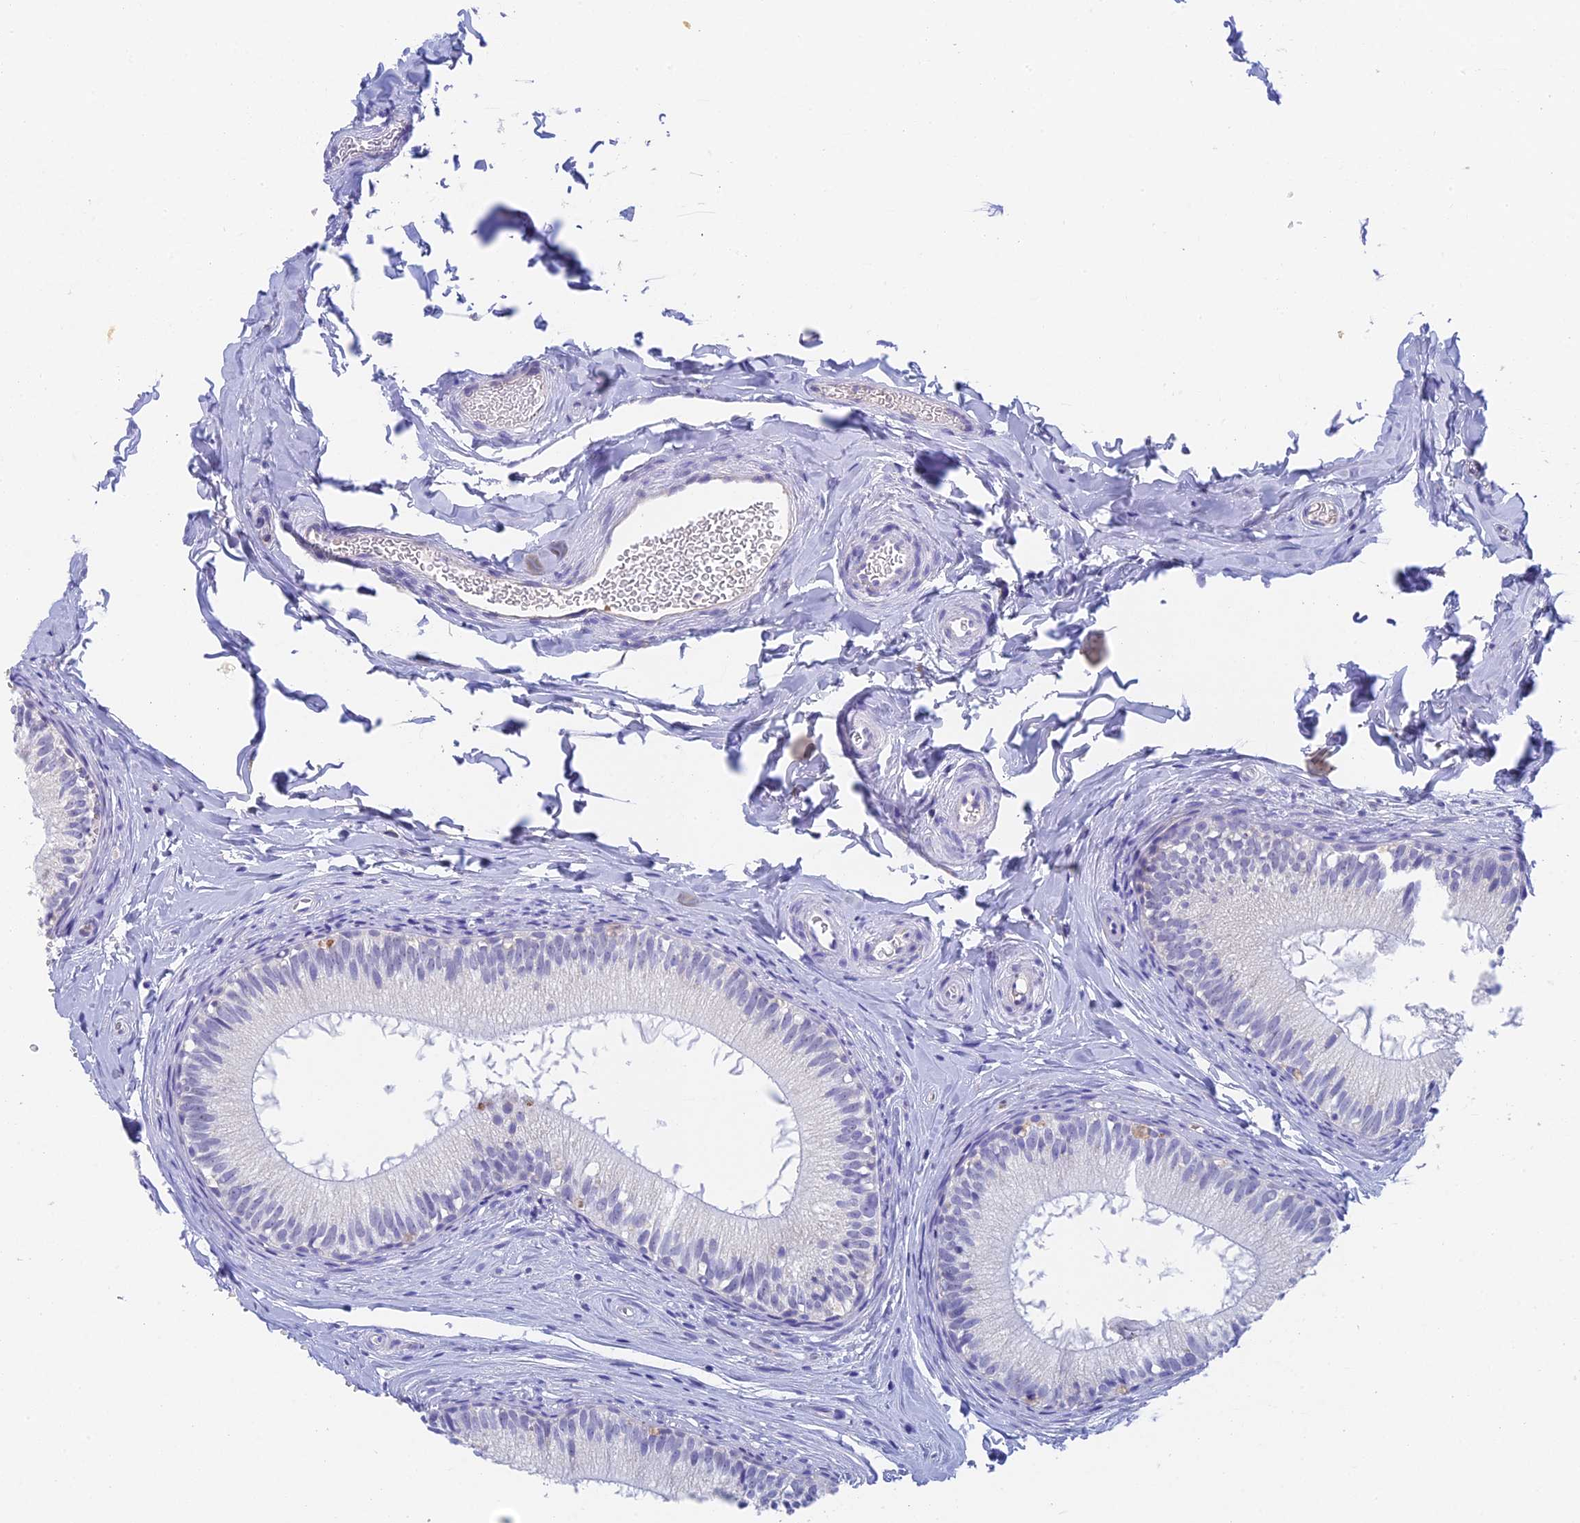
{"staining": {"intensity": "negative", "quantity": "none", "location": "none"}, "tissue": "epididymis", "cell_type": "Glandular cells", "image_type": "normal", "snomed": [{"axis": "morphology", "description": "Normal tissue, NOS"}, {"axis": "topography", "description": "Epididymis"}], "caption": "IHC photomicrograph of normal epididymis: human epididymis stained with DAB (3,3'-diaminobenzidine) exhibits no significant protein positivity in glandular cells.", "gene": "ADAMTS13", "patient": {"sex": "male", "age": 34}}